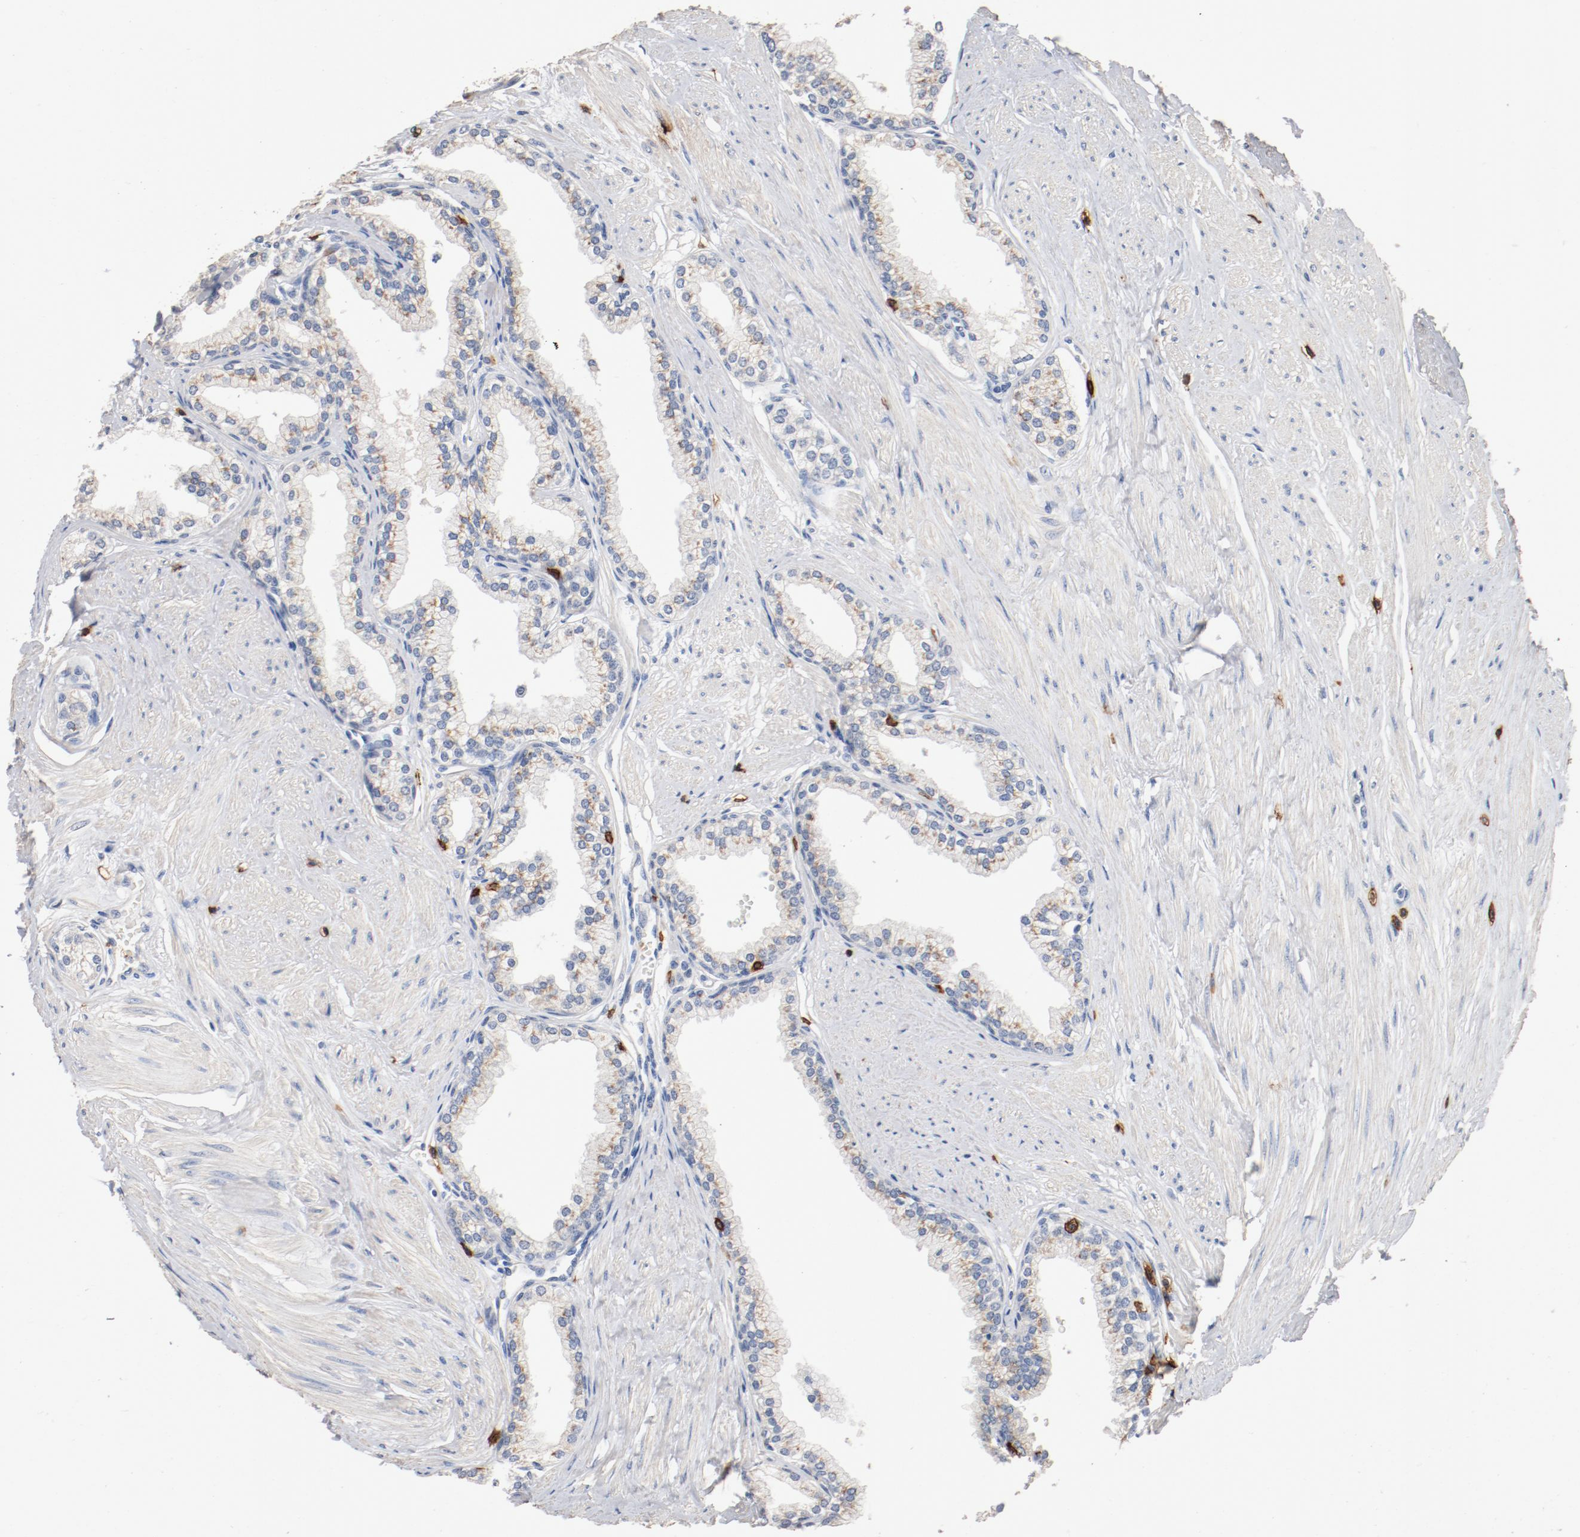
{"staining": {"intensity": "weak", "quantity": ">75%", "location": "cytoplasmic/membranous"}, "tissue": "prostate", "cell_type": "Glandular cells", "image_type": "normal", "snomed": [{"axis": "morphology", "description": "Normal tissue, NOS"}, {"axis": "topography", "description": "Prostate"}], "caption": "About >75% of glandular cells in benign human prostate exhibit weak cytoplasmic/membranous protein staining as visualized by brown immunohistochemical staining.", "gene": "CD247", "patient": {"sex": "male", "age": 64}}